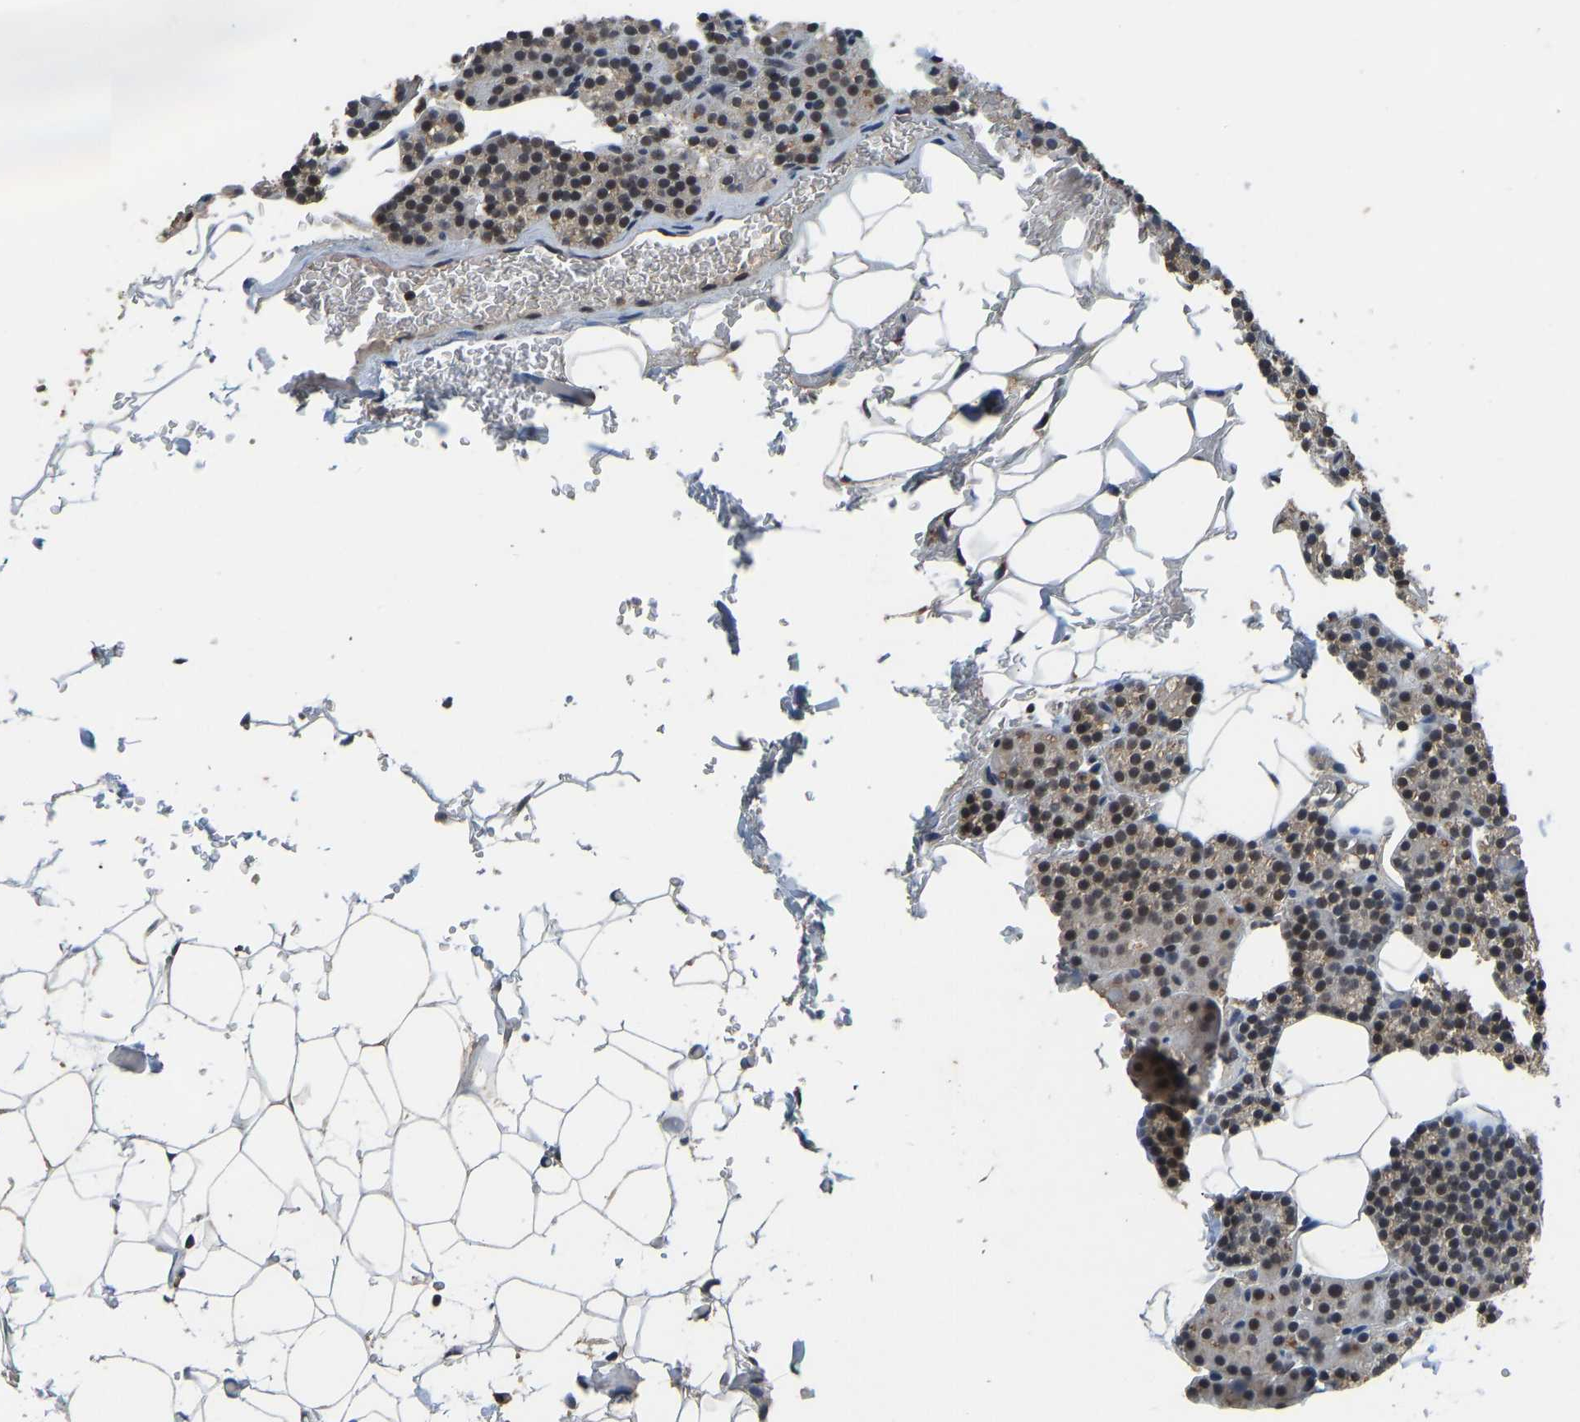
{"staining": {"intensity": "moderate", "quantity": ">75%", "location": "cytoplasmic/membranous,nuclear"}, "tissue": "parathyroid gland", "cell_type": "Glandular cells", "image_type": "normal", "snomed": [{"axis": "morphology", "description": "Normal tissue, NOS"}, {"axis": "morphology", "description": "Inflammation chronic"}, {"axis": "morphology", "description": "Goiter, colloid"}, {"axis": "topography", "description": "Thyroid gland"}, {"axis": "topography", "description": "Parathyroid gland"}], "caption": "Parathyroid gland stained for a protein (brown) exhibits moderate cytoplasmic/membranous,nuclear positive positivity in about >75% of glandular cells.", "gene": "TOX4", "patient": {"sex": "male", "age": 65}}